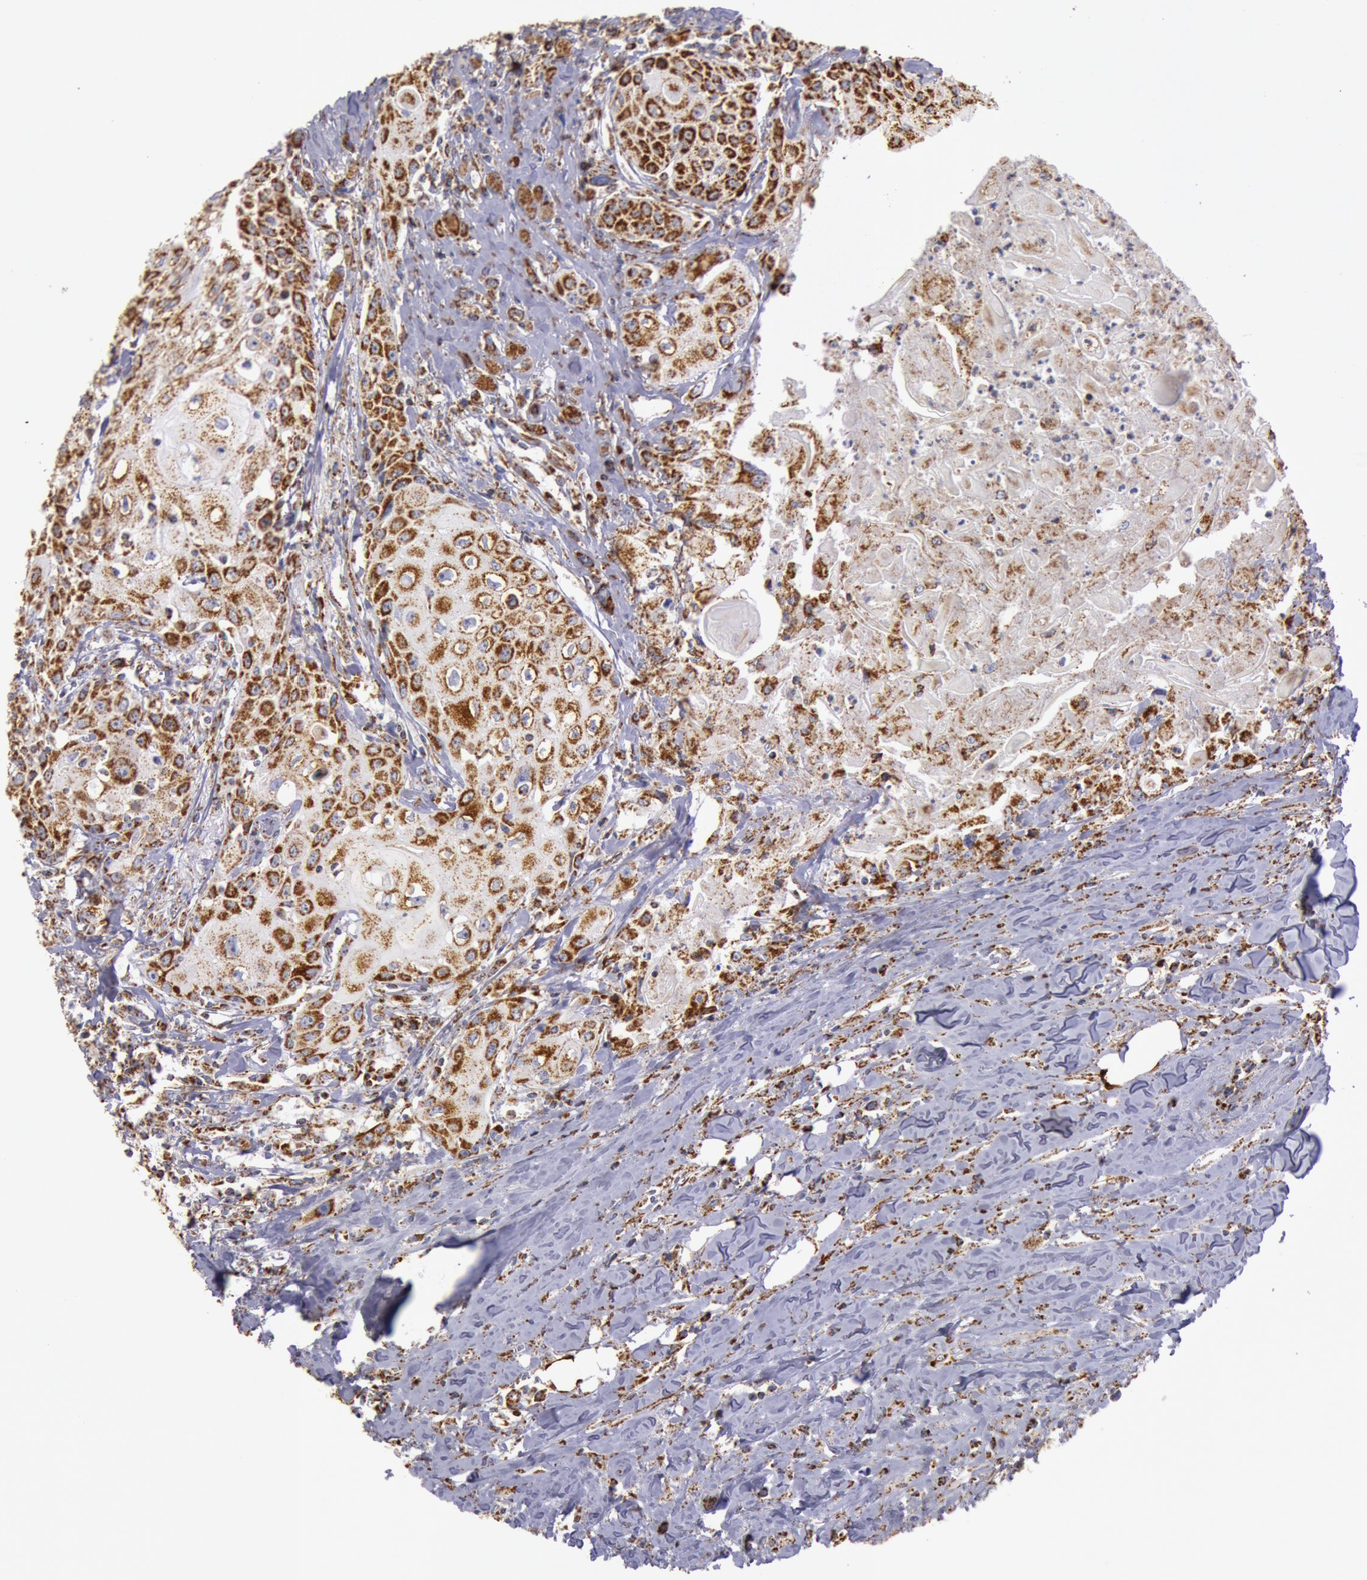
{"staining": {"intensity": "moderate", "quantity": ">75%", "location": "cytoplasmic/membranous"}, "tissue": "head and neck cancer", "cell_type": "Tumor cells", "image_type": "cancer", "snomed": [{"axis": "morphology", "description": "Squamous cell carcinoma, NOS"}, {"axis": "topography", "description": "Oral tissue"}, {"axis": "topography", "description": "Head-Neck"}], "caption": "There is medium levels of moderate cytoplasmic/membranous staining in tumor cells of squamous cell carcinoma (head and neck), as demonstrated by immunohistochemical staining (brown color).", "gene": "CYC1", "patient": {"sex": "female", "age": 82}}